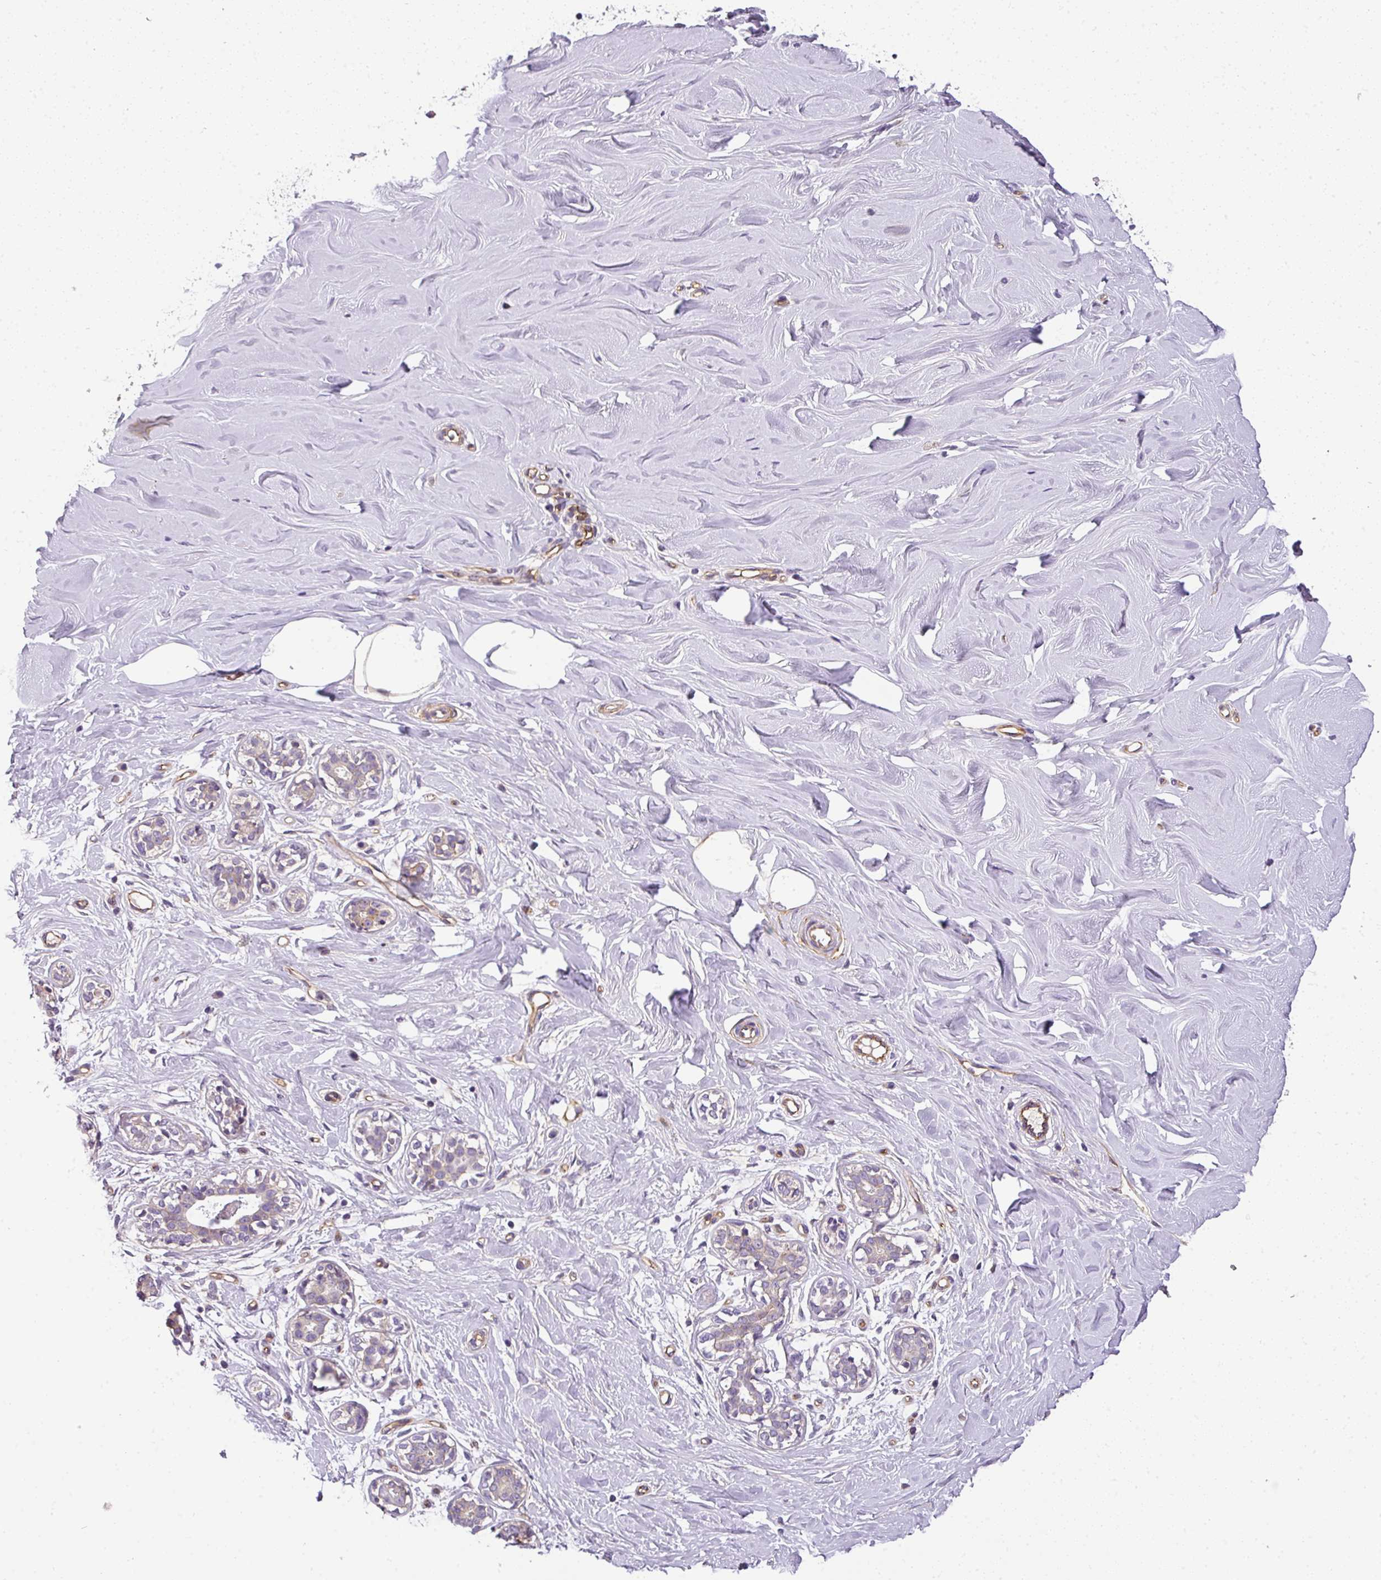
{"staining": {"intensity": "negative", "quantity": "none", "location": "none"}, "tissue": "breast", "cell_type": "Adipocytes", "image_type": "normal", "snomed": [{"axis": "morphology", "description": "Normal tissue, NOS"}, {"axis": "topography", "description": "Breast"}], "caption": "Protein analysis of benign breast demonstrates no significant staining in adipocytes.", "gene": "OR11H4", "patient": {"sex": "female", "age": 27}}